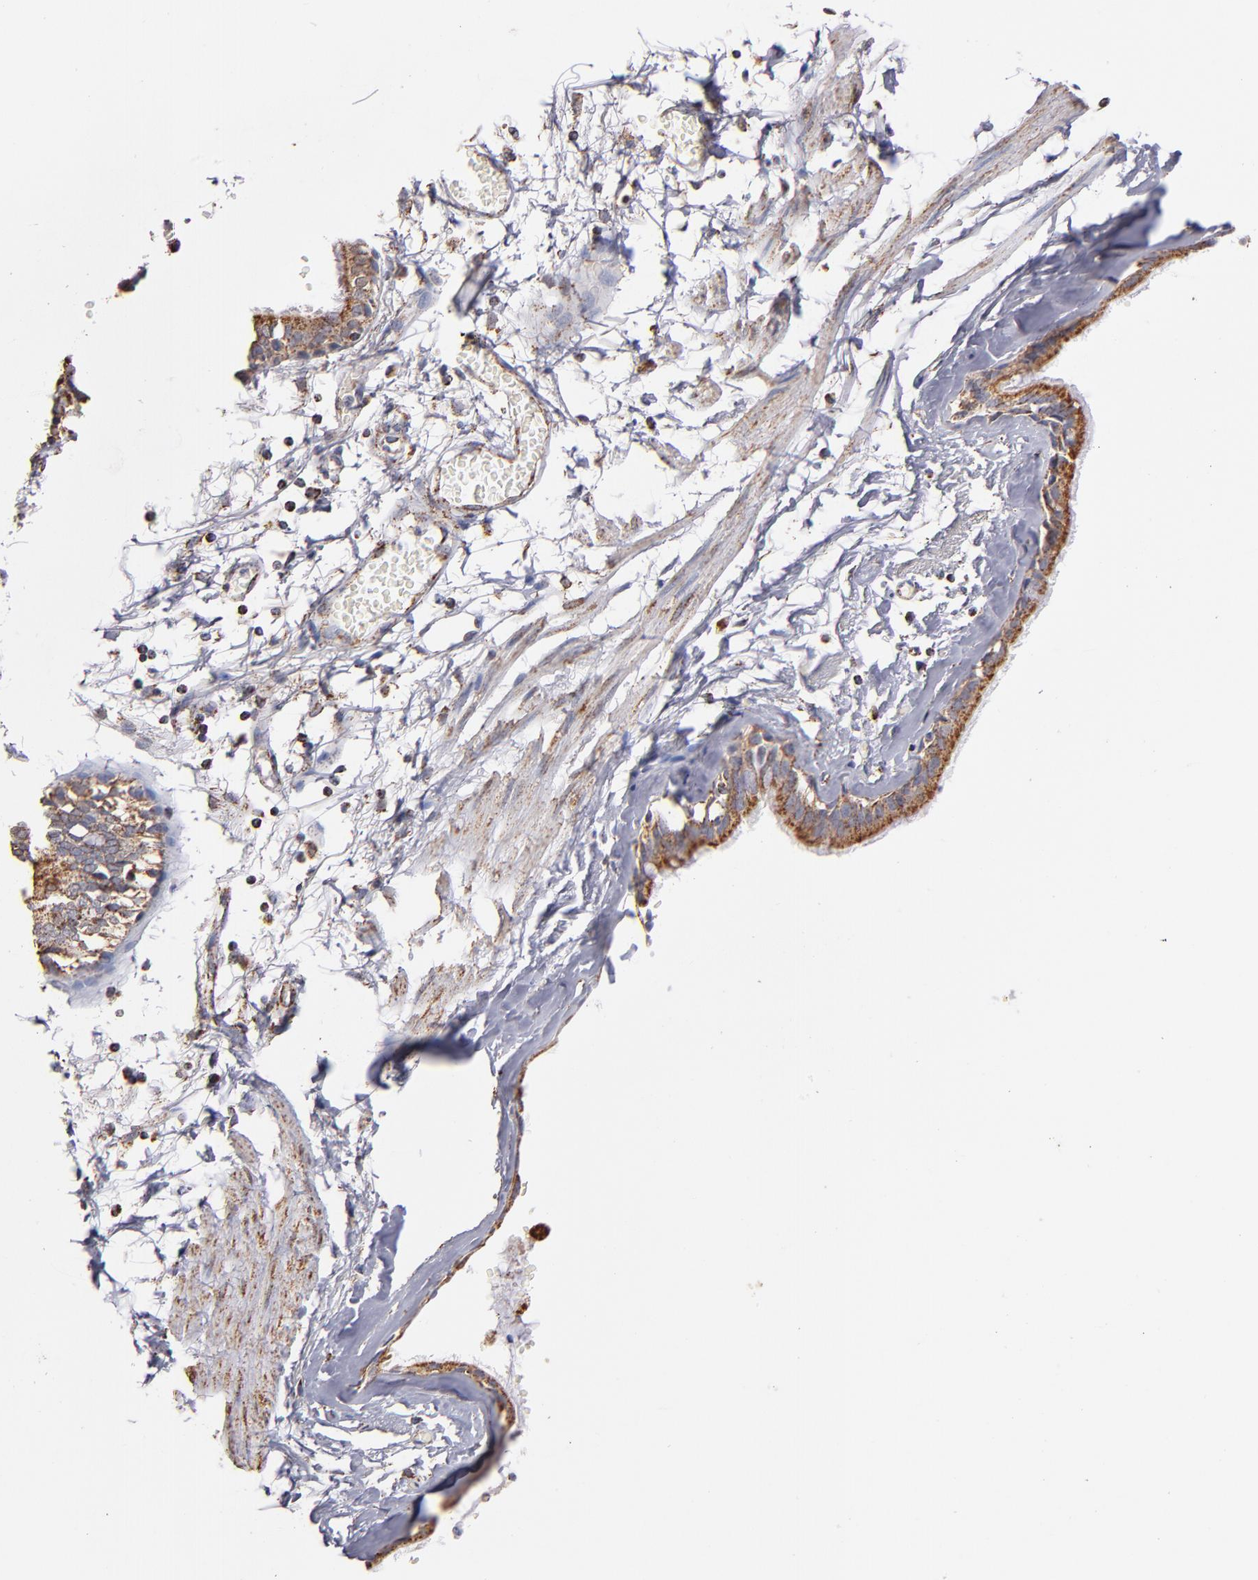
{"staining": {"intensity": "moderate", "quantity": ">75%", "location": "cytoplasmic/membranous"}, "tissue": "bronchus", "cell_type": "Respiratory epithelial cells", "image_type": "normal", "snomed": [{"axis": "morphology", "description": "Normal tissue, NOS"}, {"axis": "topography", "description": "Bronchus"}, {"axis": "topography", "description": "Lung"}], "caption": "Protein staining of unremarkable bronchus displays moderate cytoplasmic/membranous positivity in approximately >75% of respiratory epithelial cells. The staining was performed using DAB (3,3'-diaminobenzidine), with brown indicating positive protein expression. Nuclei are stained blue with hematoxylin.", "gene": "DLST", "patient": {"sex": "female", "age": 56}}